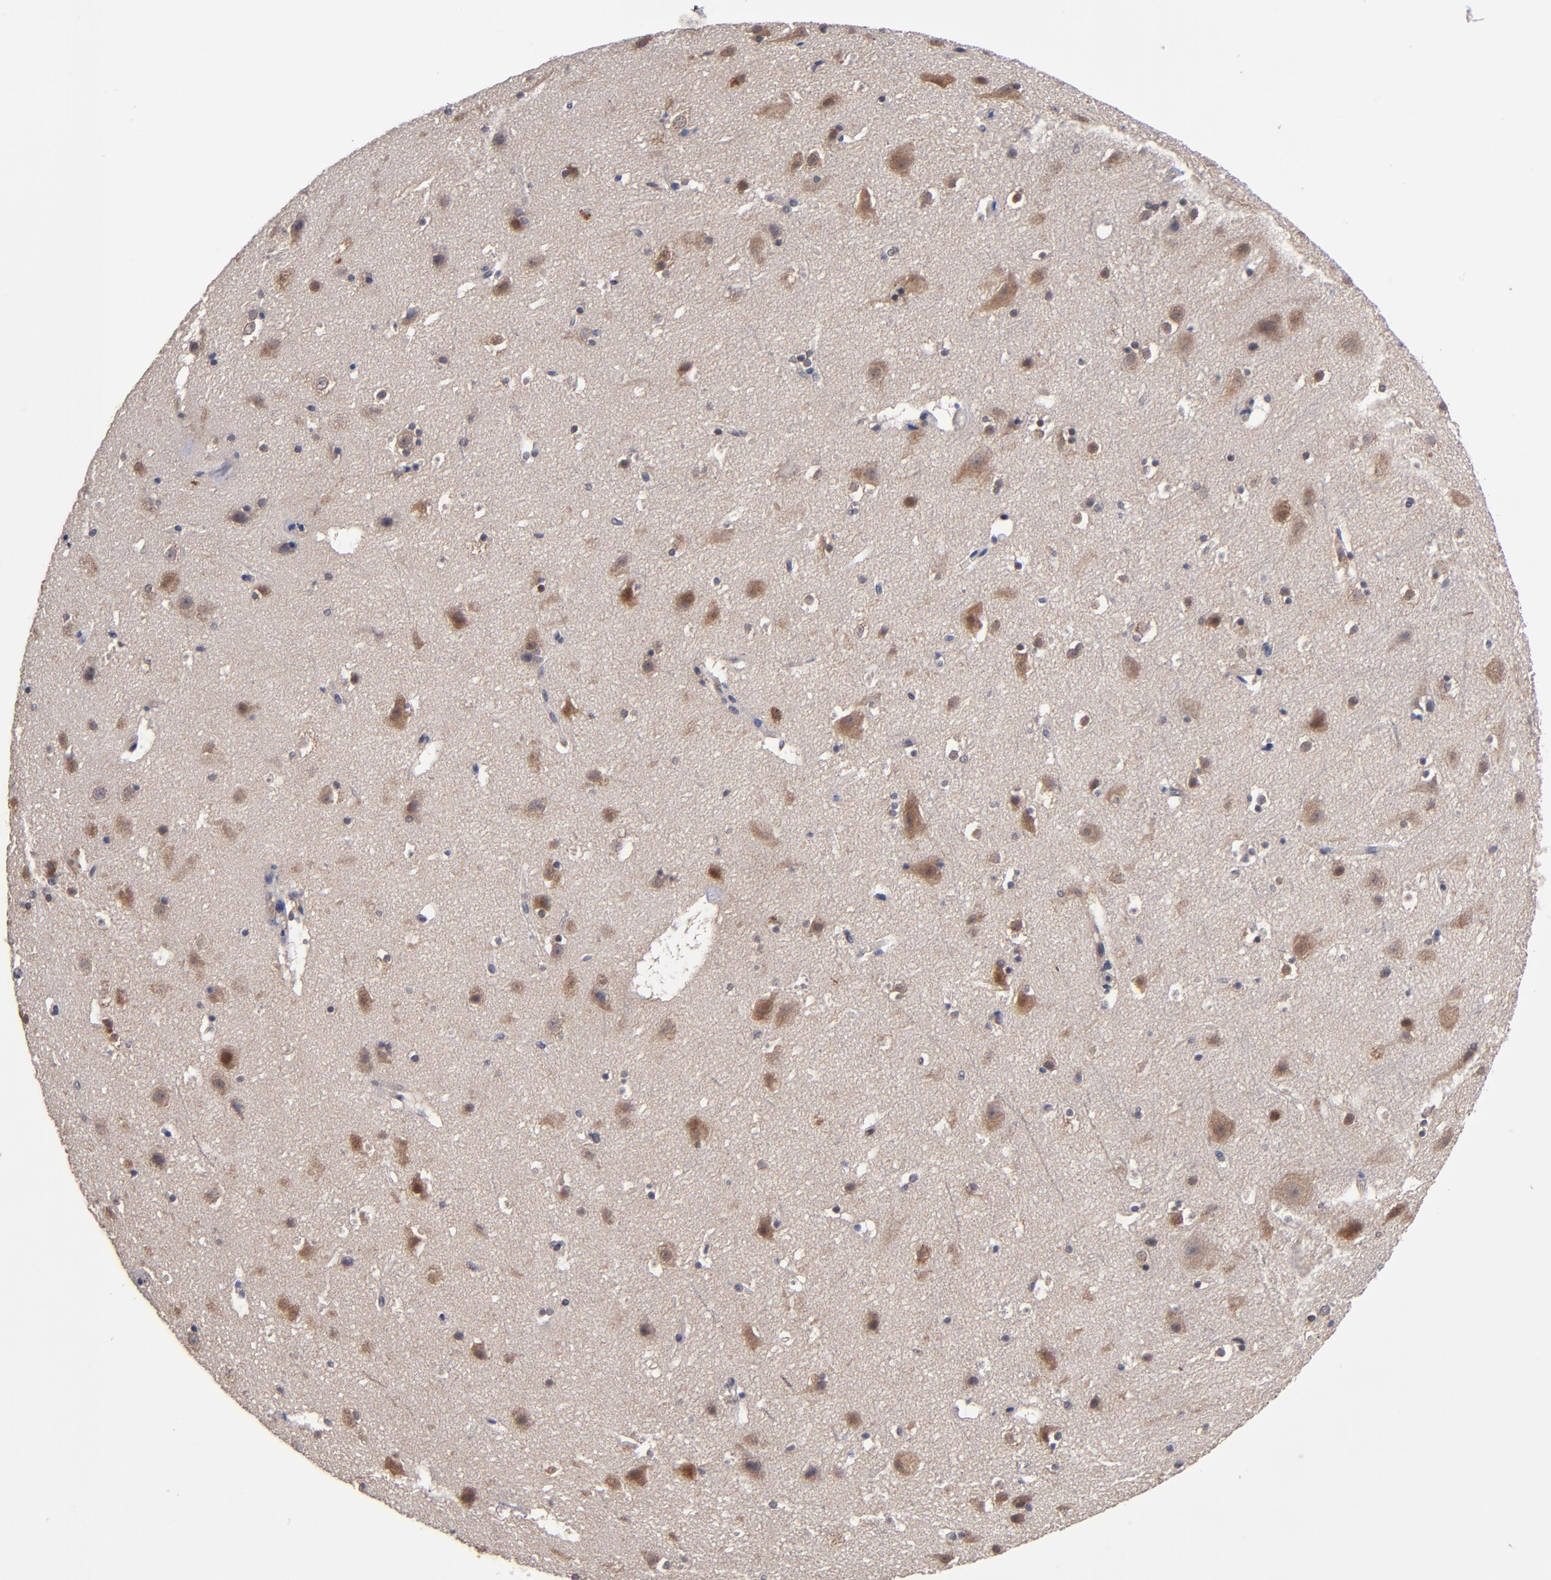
{"staining": {"intensity": "weak", "quantity": "25%-75%", "location": "cytoplasmic/membranous"}, "tissue": "cerebral cortex", "cell_type": "Endothelial cells", "image_type": "normal", "snomed": [{"axis": "morphology", "description": "Normal tissue, NOS"}, {"axis": "topography", "description": "Cerebral cortex"}], "caption": "The micrograph shows a brown stain indicating the presence of a protein in the cytoplasmic/membranous of endothelial cells in cerebral cortex. Immunohistochemistry stains the protein in brown and the nuclei are stained blue.", "gene": "ALG13", "patient": {"sex": "male", "age": 45}}